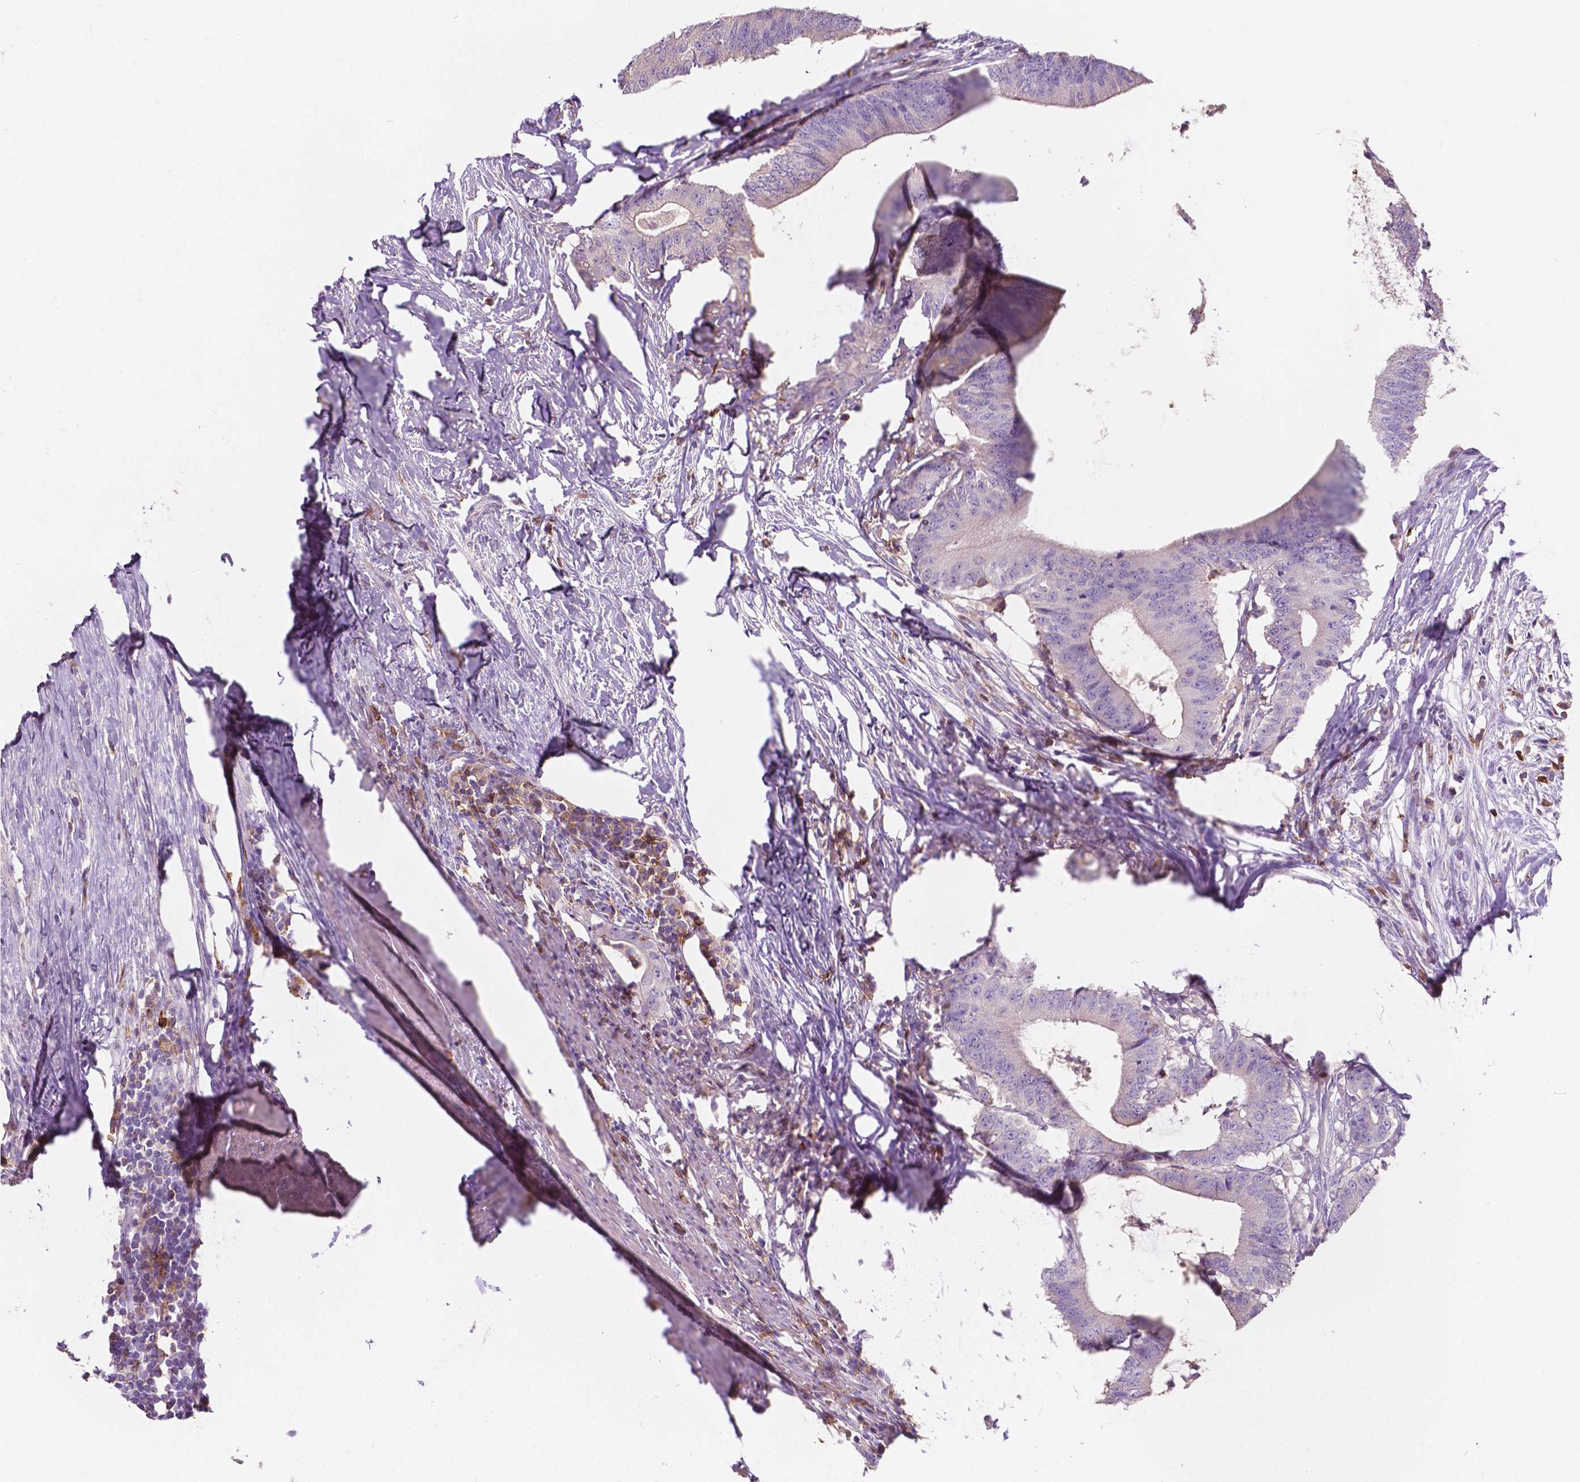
{"staining": {"intensity": "negative", "quantity": "none", "location": "none"}, "tissue": "colorectal cancer", "cell_type": "Tumor cells", "image_type": "cancer", "snomed": [{"axis": "morphology", "description": "Adenocarcinoma, NOS"}, {"axis": "topography", "description": "Colon"}], "caption": "Immunohistochemical staining of human colorectal adenocarcinoma shows no significant expression in tumor cells.", "gene": "SEMA4A", "patient": {"sex": "female", "age": 43}}